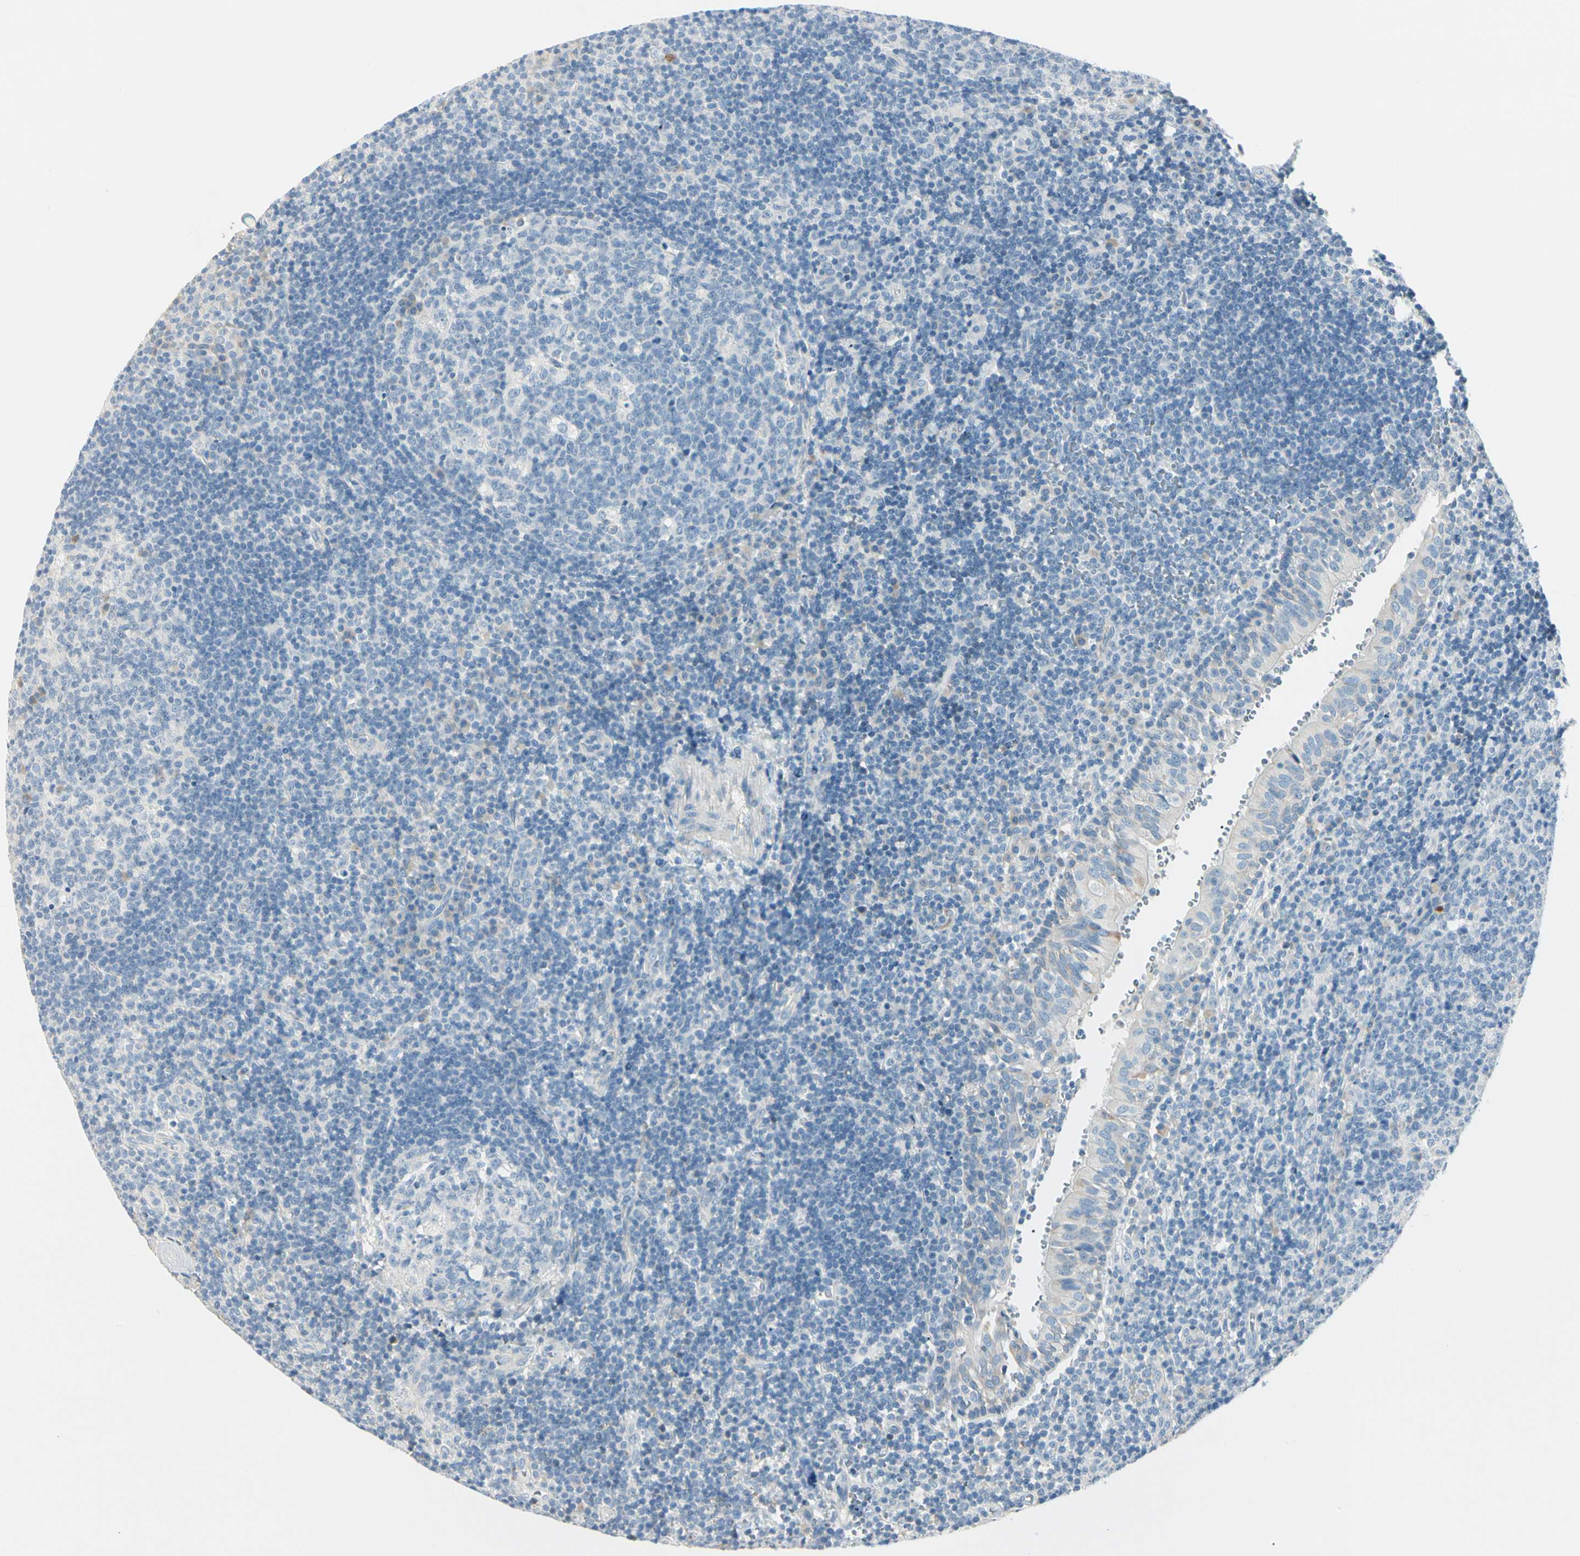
{"staining": {"intensity": "negative", "quantity": "none", "location": "none"}, "tissue": "tonsil", "cell_type": "Germinal center cells", "image_type": "normal", "snomed": [{"axis": "morphology", "description": "Normal tissue, NOS"}, {"axis": "topography", "description": "Tonsil"}], "caption": "Immunohistochemistry (IHC) of benign human tonsil displays no positivity in germinal center cells.", "gene": "SLC6A15", "patient": {"sex": "female", "age": 40}}